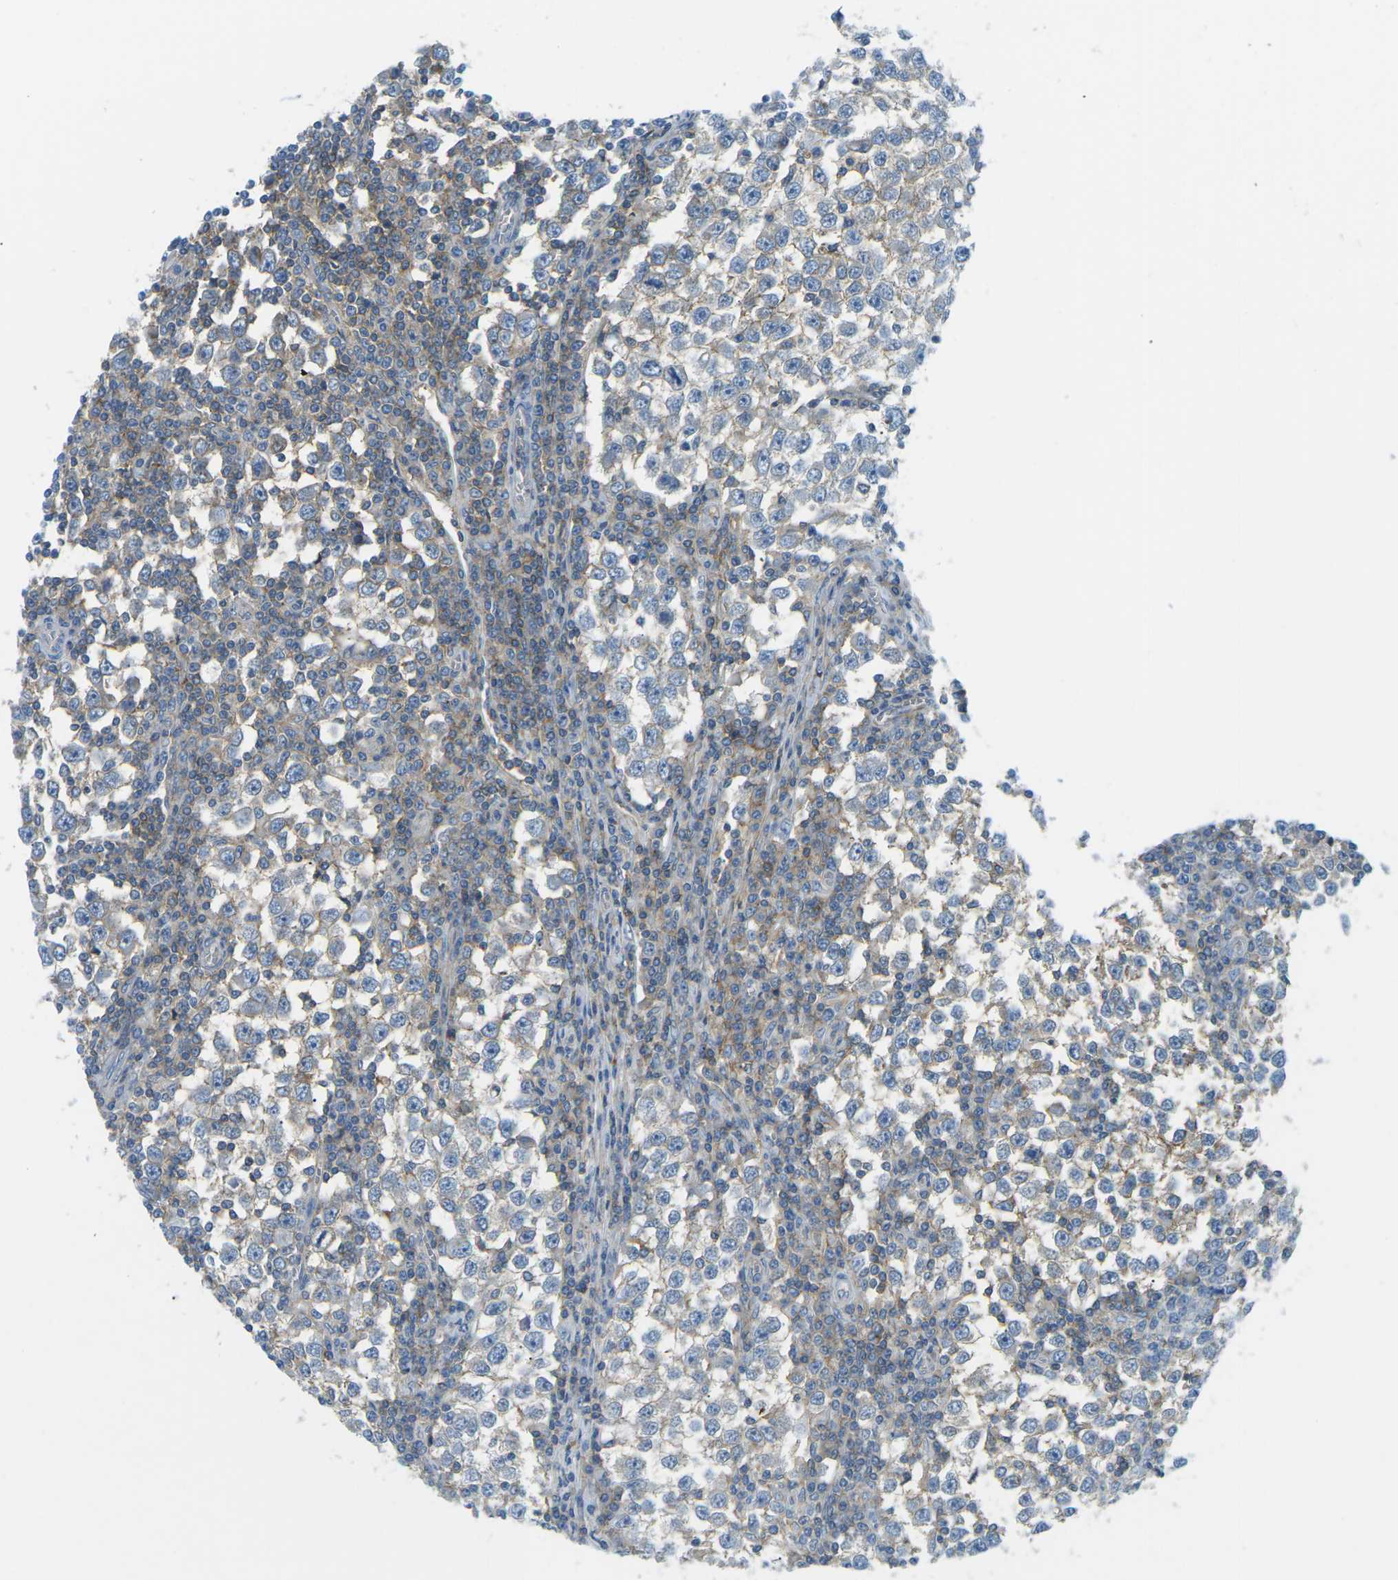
{"staining": {"intensity": "weak", "quantity": "25%-75%", "location": "cytoplasmic/membranous"}, "tissue": "testis cancer", "cell_type": "Tumor cells", "image_type": "cancer", "snomed": [{"axis": "morphology", "description": "Seminoma, NOS"}, {"axis": "topography", "description": "Testis"}], "caption": "Protein staining of testis cancer (seminoma) tissue shows weak cytoplasmic/membranous expression in about 25%-75% of tumor cells. The staining is performed using DAB brown chromogen to label protein expression. The nuclei are counter-stained blue using hematoxylin.", "gene": "CD47", "patient": {"sex": "male", "age": 65}}